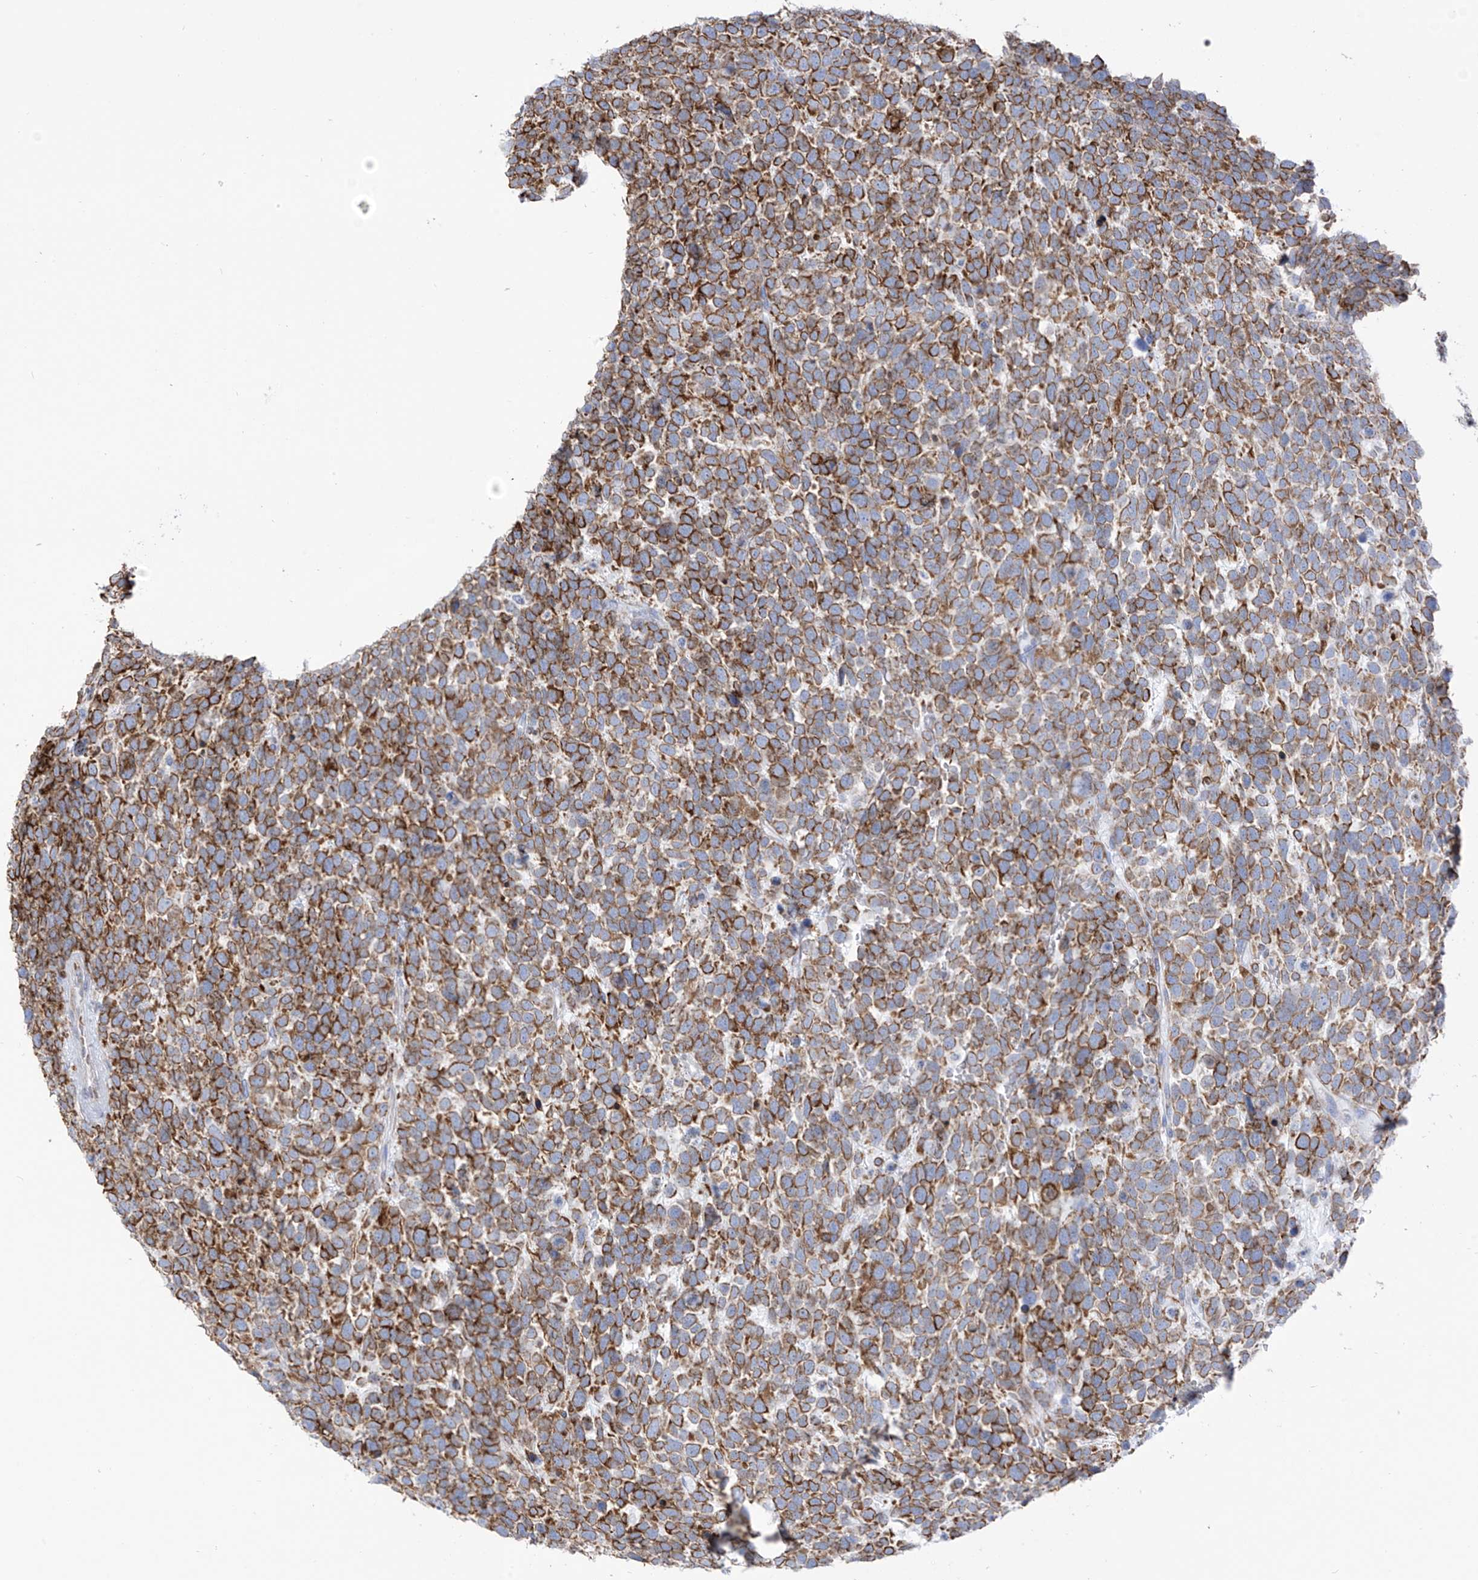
{"staining": {"intensity": "strong", "quantity": ">75%", "location": "cytoplasmic/membranous"}, "tissue": "urothelial cancer", "cell_type": "Tumor cells", "image_type": "cancer", "snomed": [{"axis": "morphology", "description": "Urothelial carcinoma, High grade"}, {"axis": "topography", "description": "Urinary bladder"}], "caption": "Immunohistochemistry (IHC) (DAB (3,3'-diaminobenzidine)) staining of human urothelial cancer exhibits strong cytoplasmic/membranous protein positivity in about >75% of tumor cells. (IHC, brightfield microscopy, high magnification).", "gene": "RCN2", "patient": {"sex": "female", "age": 82}}